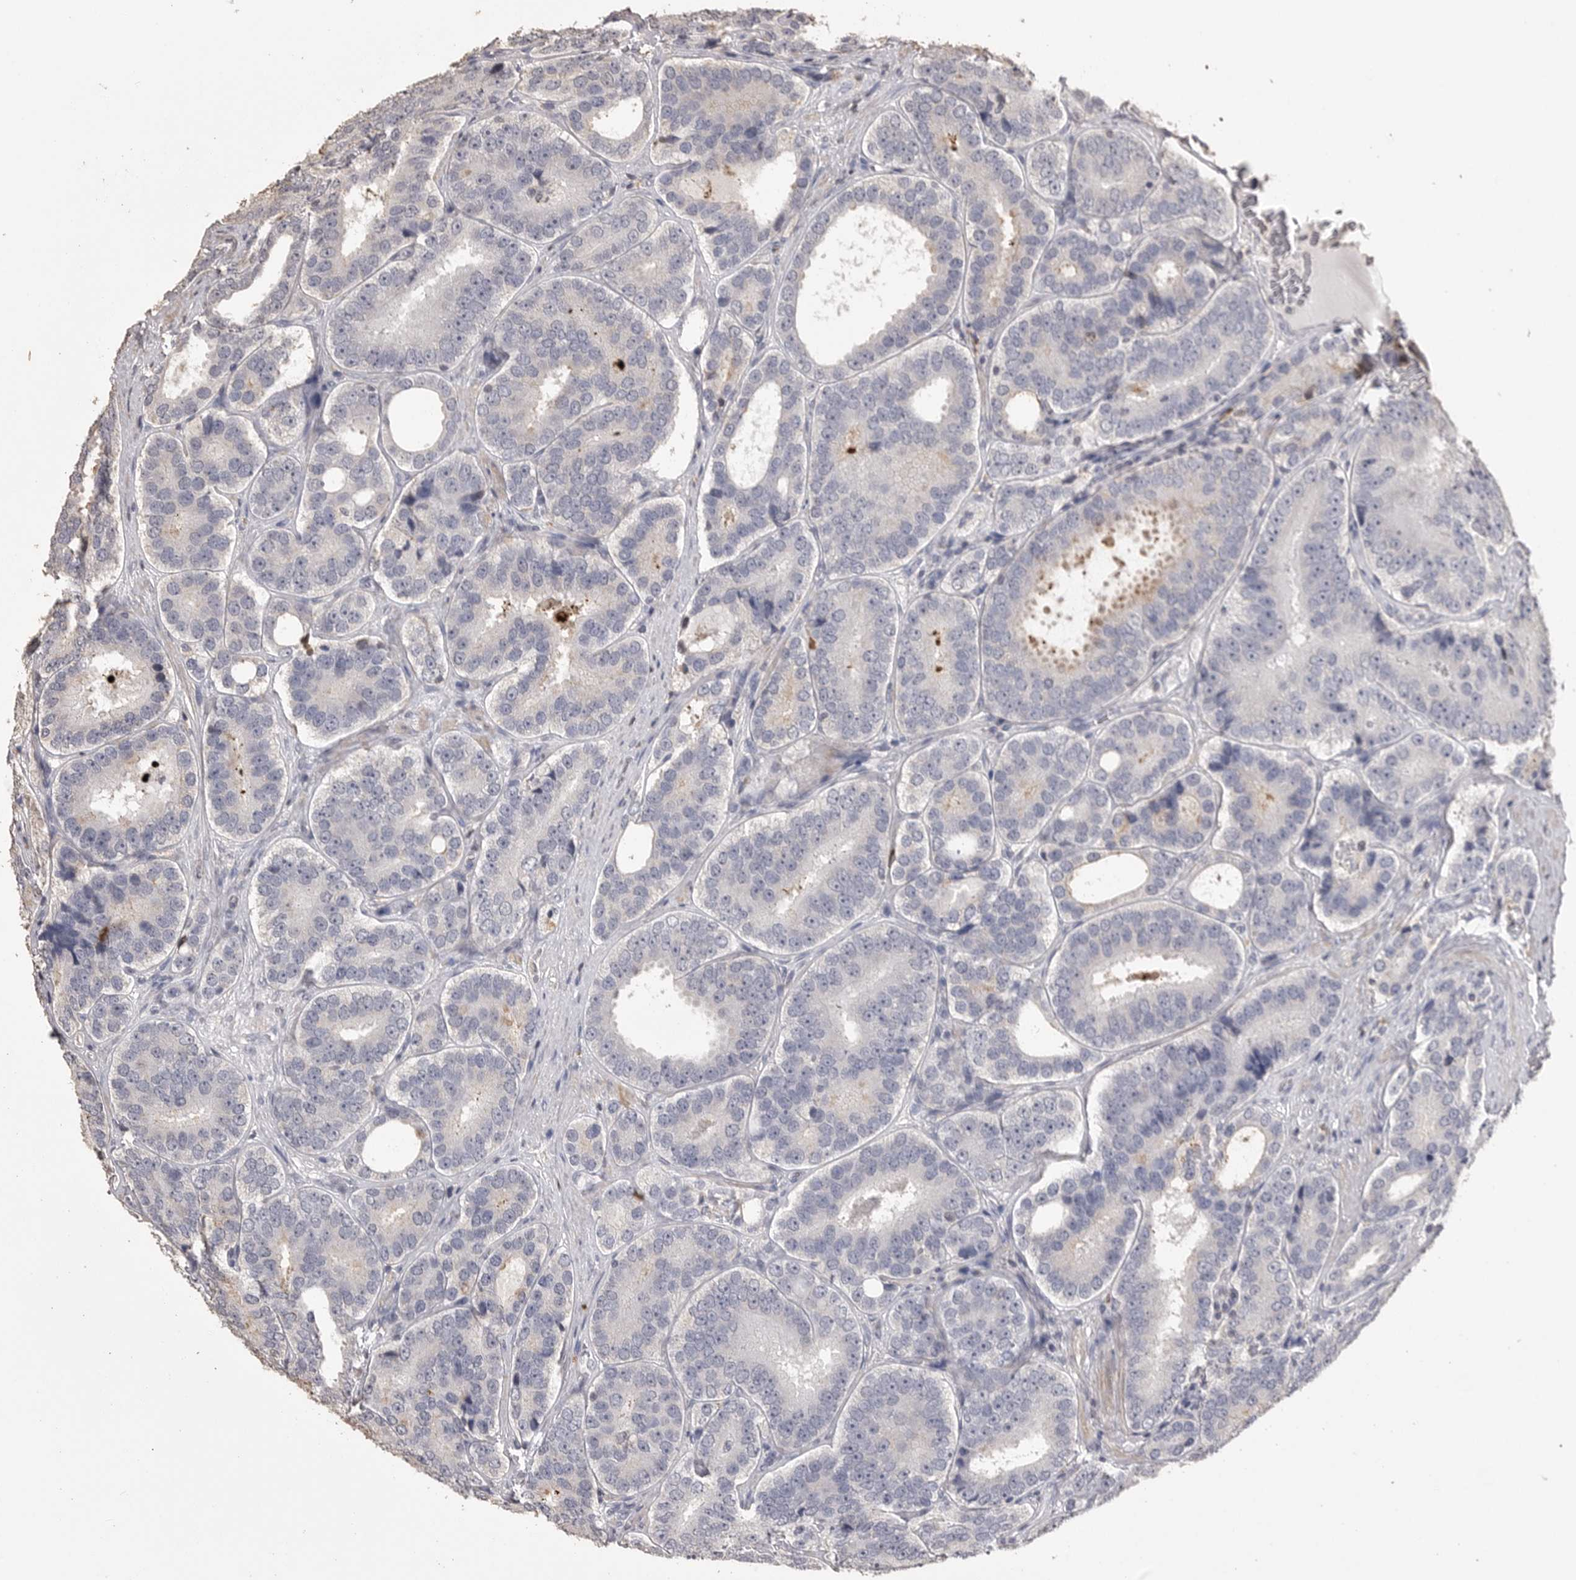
{"staining": {"intensity": "weak", "quantity": "<25%", "location": "cytoplasmic/membranous"}, "tissue": "prostate cancer", "cell_type": "Tumor cells", "image_type": "cancer", "snomed": [{"axis": "morphology", "description": "Adenocarcinoma, High grade"}, {"axis": "topography", "description": "Prostate"}], "caption": "DAB immunohistochemical staining of prostate adenocarcinoma (high-grade) demonstrates no significant expression in tumor cells. Nuclei are stained in blue.", "gene": "MMP7", "patient": {"sex": "male", "age": 56}}